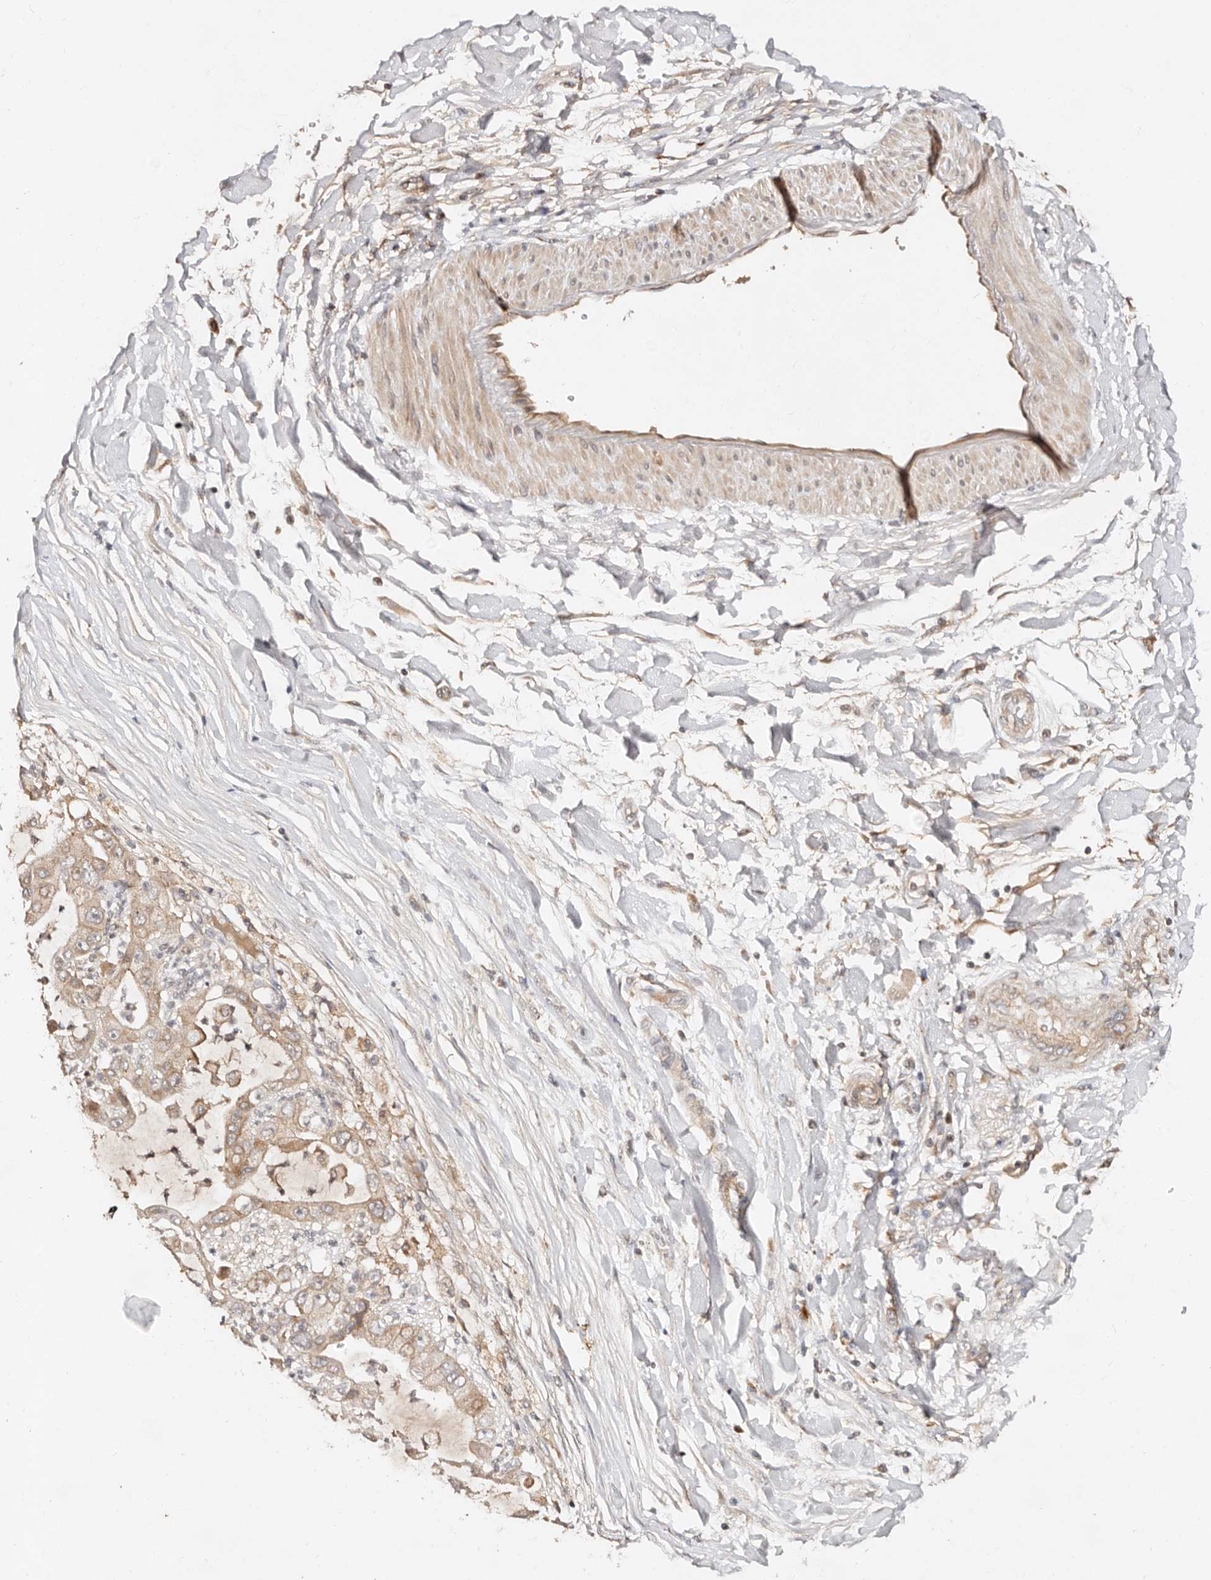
{"staining": {"intensity": "moderate", "quantity": ">75%", "location": "cytoplasmic/membranous"}, "tissue": "liver cancer", "cell_type": "Tumor cells", "image_type": "cancer", "snomed": [{"axis": "morphology", "description": "Cholangiocarcinoma"}, {"axis": "topography", "description": "Liver"}], "caption": "Immunohistochemical staining of human cholangiocarcinoma (liver) demonstrates medium levels of moderate cytoplasmic/membranous expression in approximately >75% of tumor cells. Nuclei are stained in blue.", "gene": "DENND11", "patient": {"sex": "female", "age": 54}}